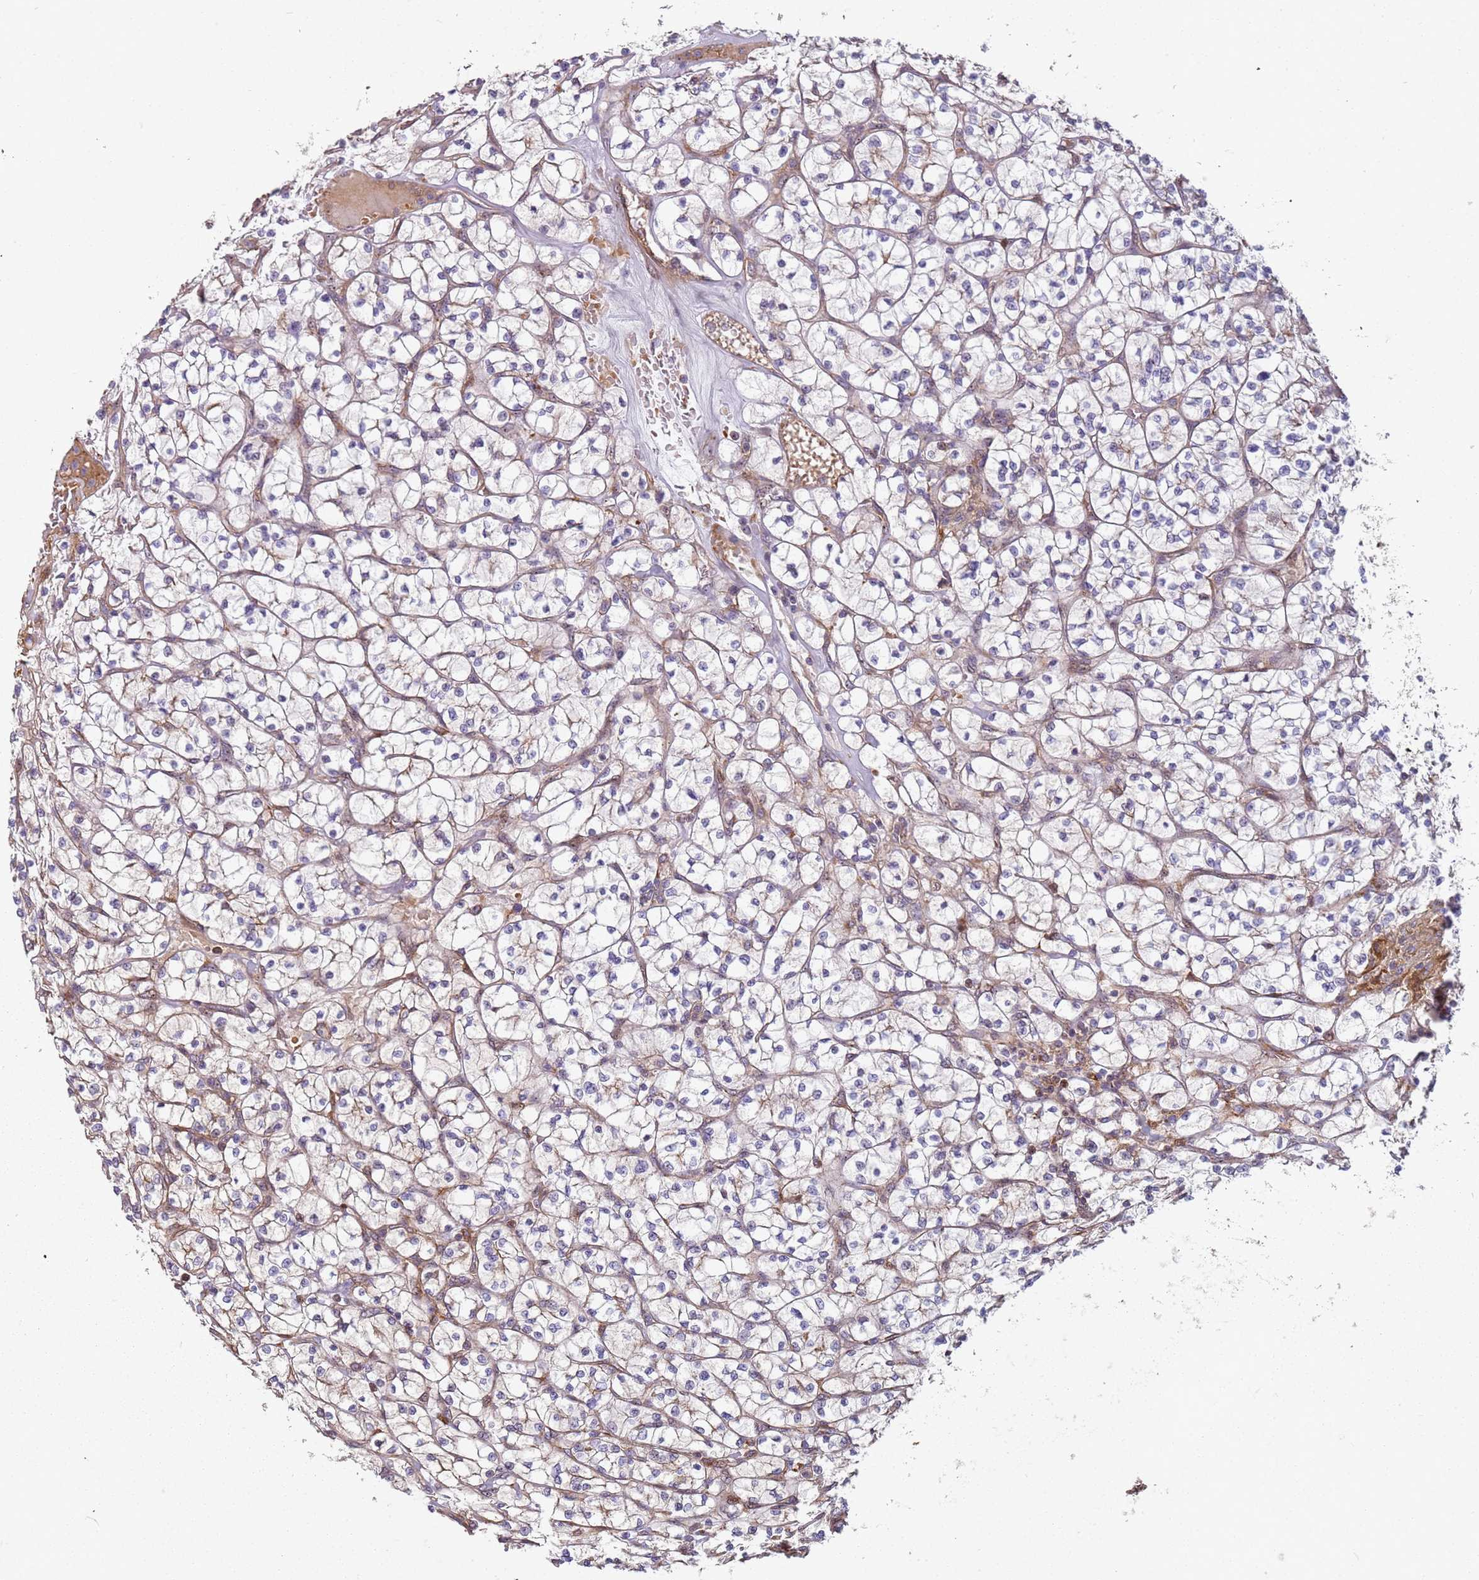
{"staining": {"intensity": "moderate", "quantity": "<25%", "location": "cytoplasmic/membranous"}, "tissue": "renal cancer", "cell_type": "Tumor cells", "image_type": "cancer", "snomed": [{"axis": "morphology", "description": "Adenocarcinoma, NOS"}, {"axis": "topography", "description": "Kidney"}], "caption": "DAB immunohistochemical staining of human renal cancer reveals moderate cytoplasmic/membranous protein expression in approximately <25% of tumor cells.", "gene": "C2CD4B", "patient": {"sex": "female", "age": 64}}